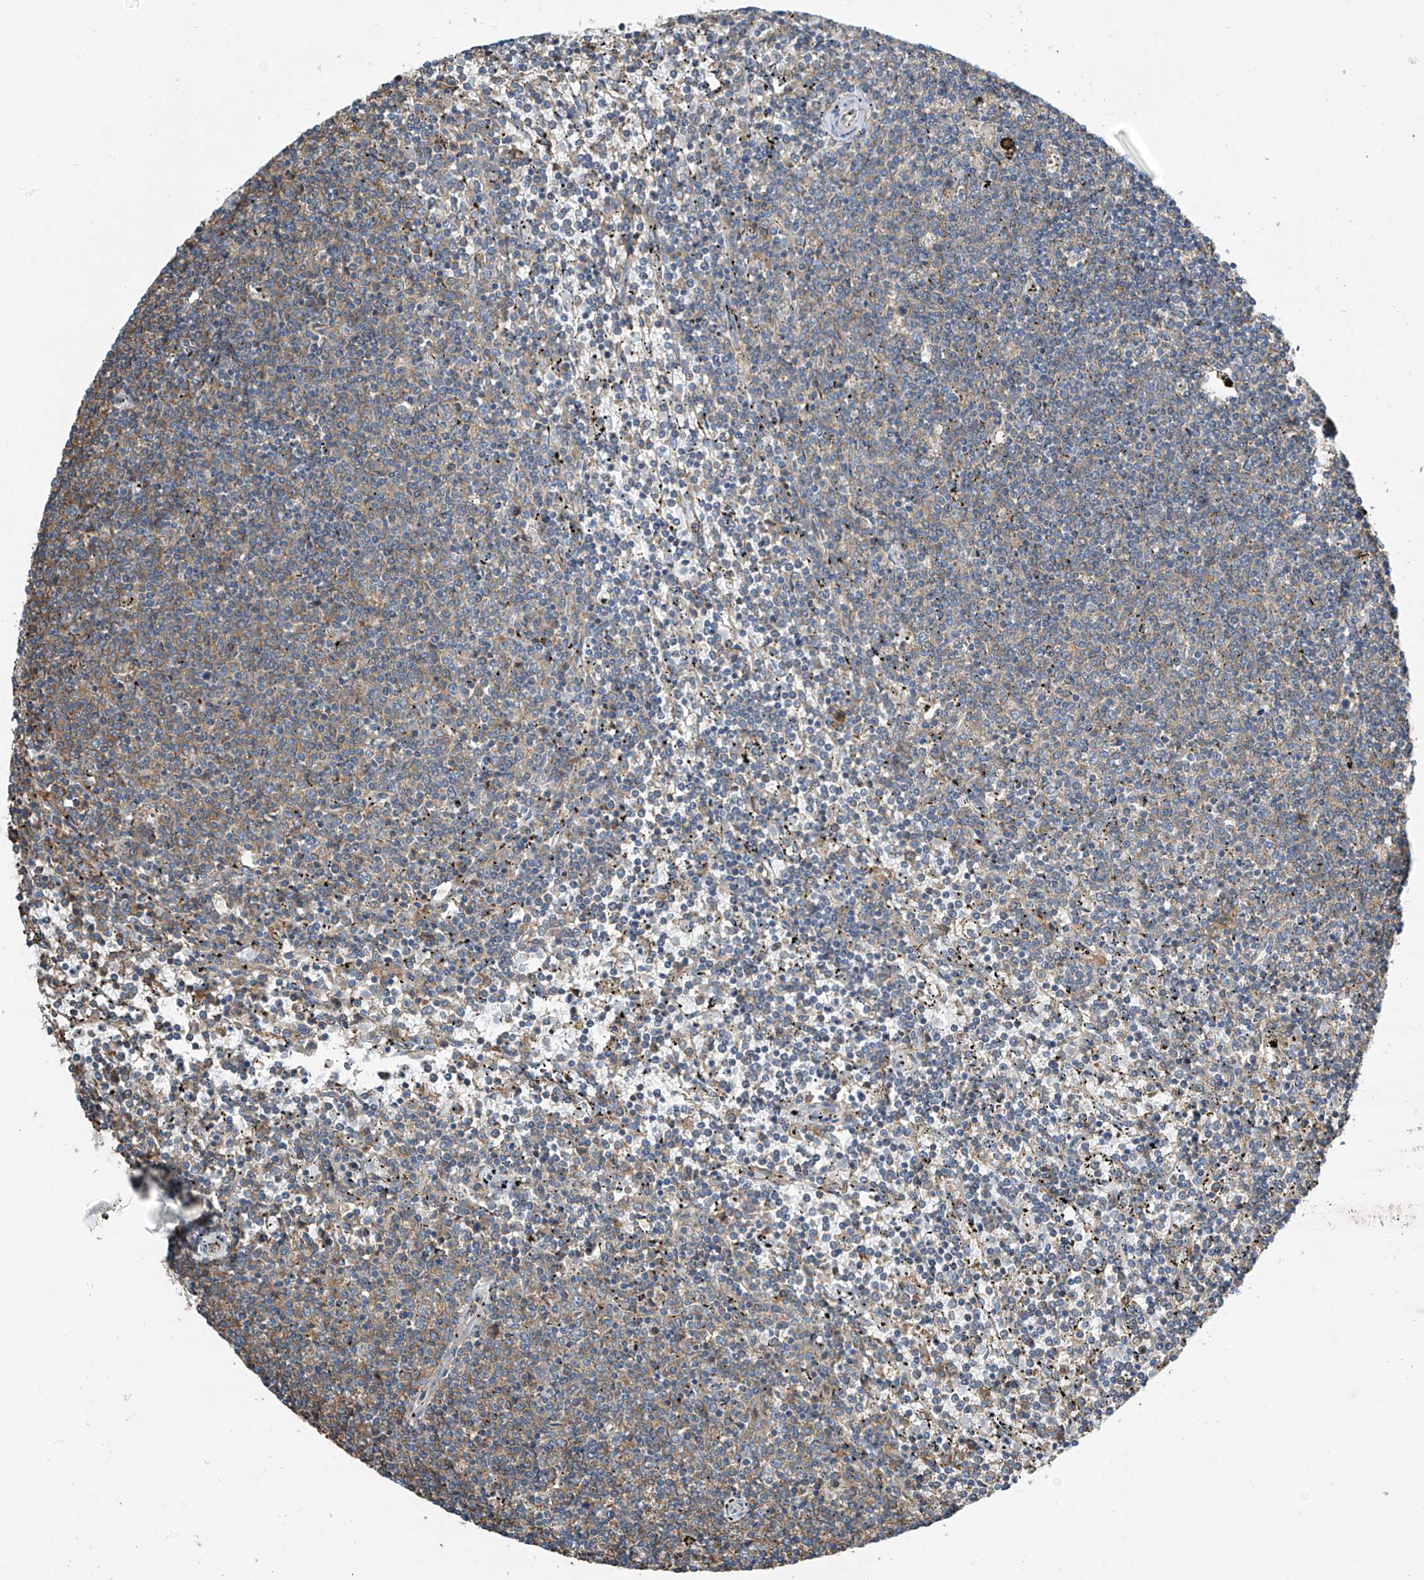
{"staining": {"intensity": "negative", "quantity": "none", "location": "none"}, "tissue": "lymphoma", "cell_type": "Tumor cells", "image_type": "cancer", "snomed": [{"axis": "morphology", "description": "Malignant lymphoma, non-Hodgkin's type, Low grade"}, {"axis": "topography", "description": "Spleen"}], "caption": "Tumor cells are negative for protein expression in human low-grade malignant lymphoma, non-Hodgkin's type. The staining is performed using DAB (3,3'-diaminobenzidine) brown chromogen with nuclei counter-stained in using hematoxylin.", "gene": "SLC1A5", "patient": {"sex": "female", "age": 50}}